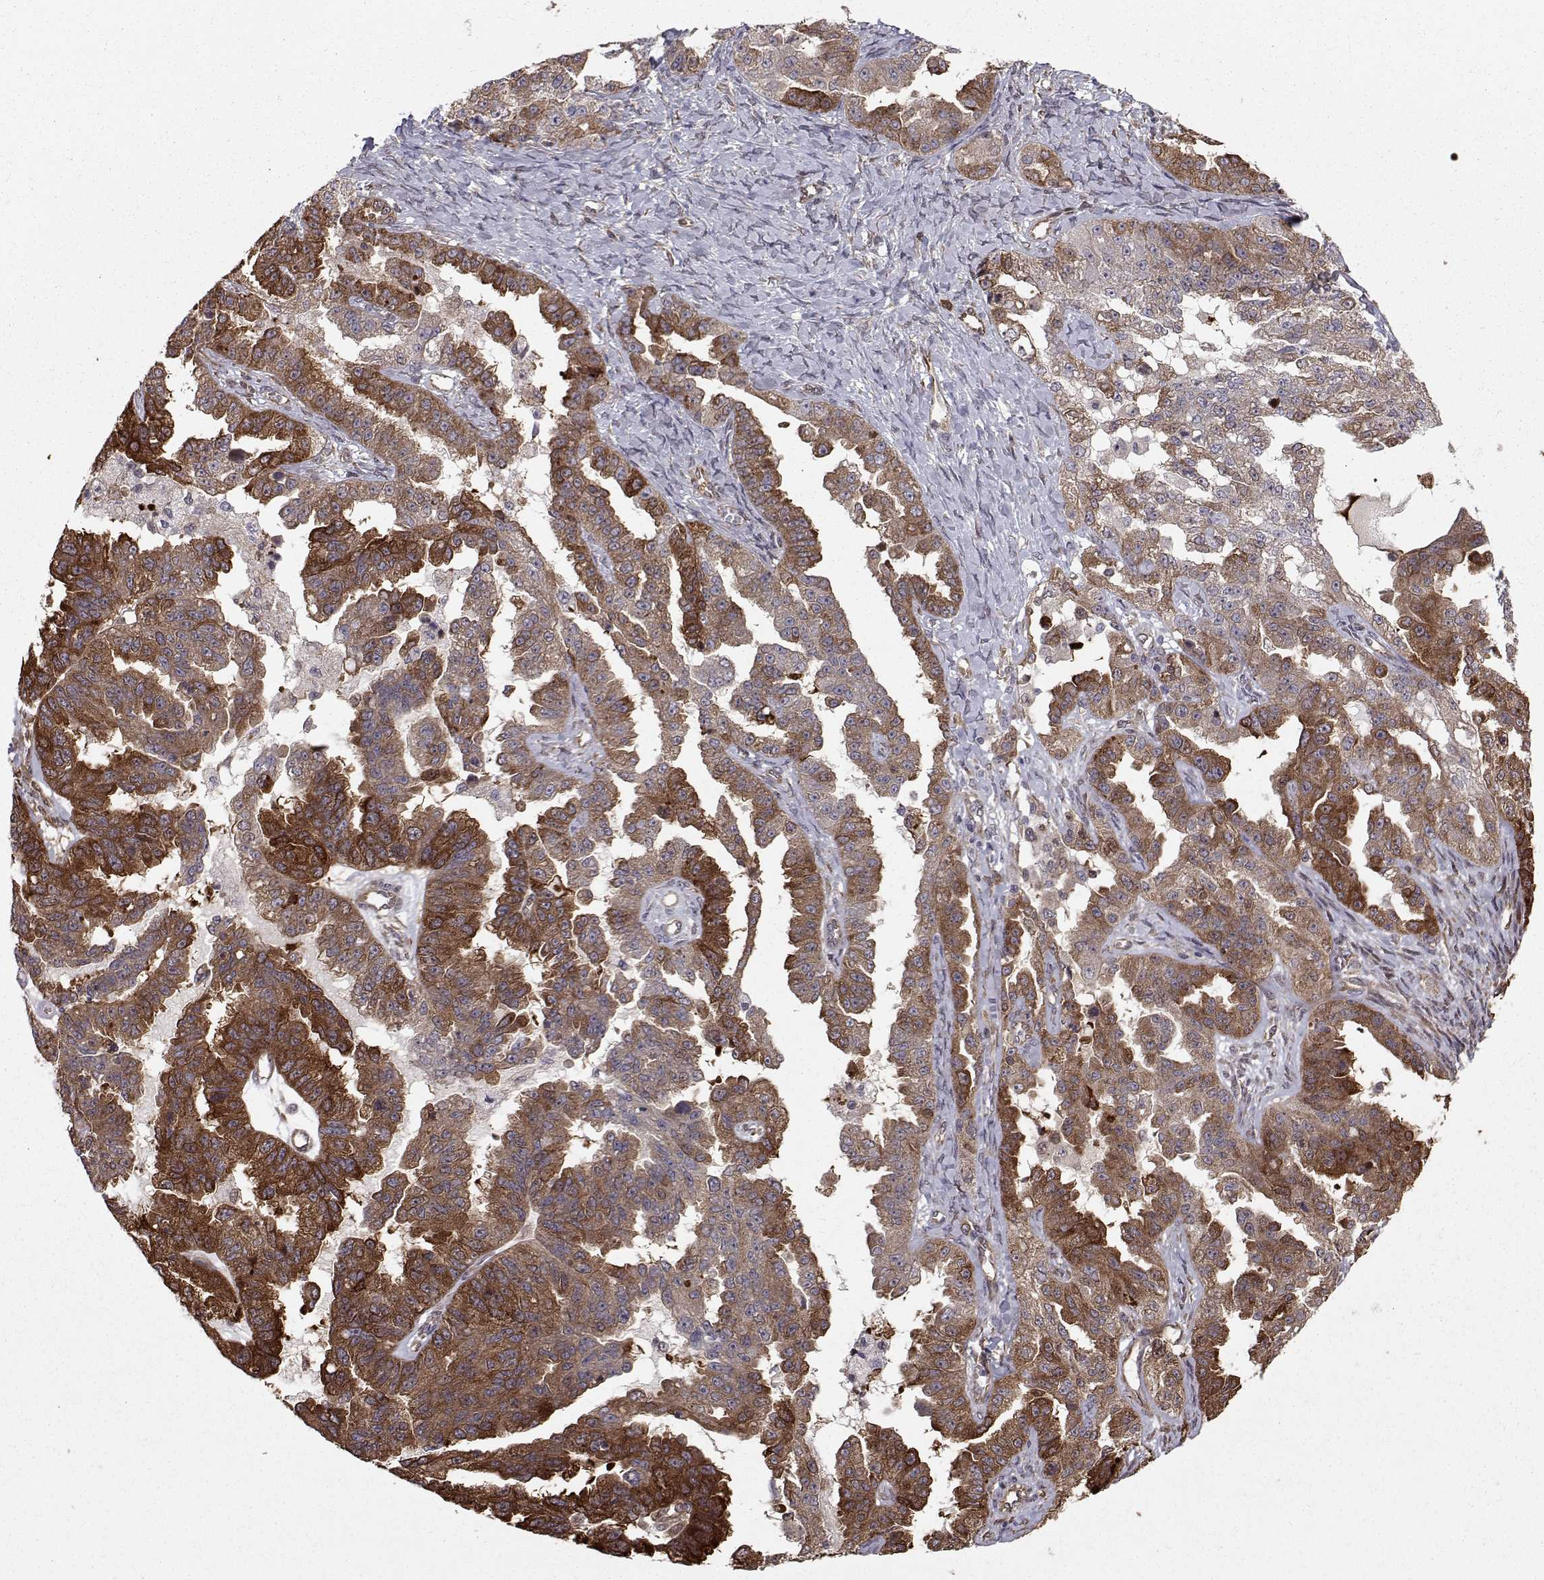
{"staining": {"intensity": "strong", "quantity": "25%-75%", "location": "cytoplasmic/membranous"}, "tissue": "ovarian cancer", "cell_type": "Tumor cells", "image_type": "cancer", "snomed": [{"axis": "morphology", "description": "Cystadenocarcinoma, serous, NOS"}, {"axis": "topography", "description": "Ovary"}], "caption": "IHC (DAB (3,3'-diaminobenzidine)) staining of serous cystadenocarcinoma (ovarian) displays strong cytoplasmic/membranous protein positivity in about 25%-75% of tumor cells.", "gene": "HSP90AB1", "patient": {"sex": "female", "age": 58}}